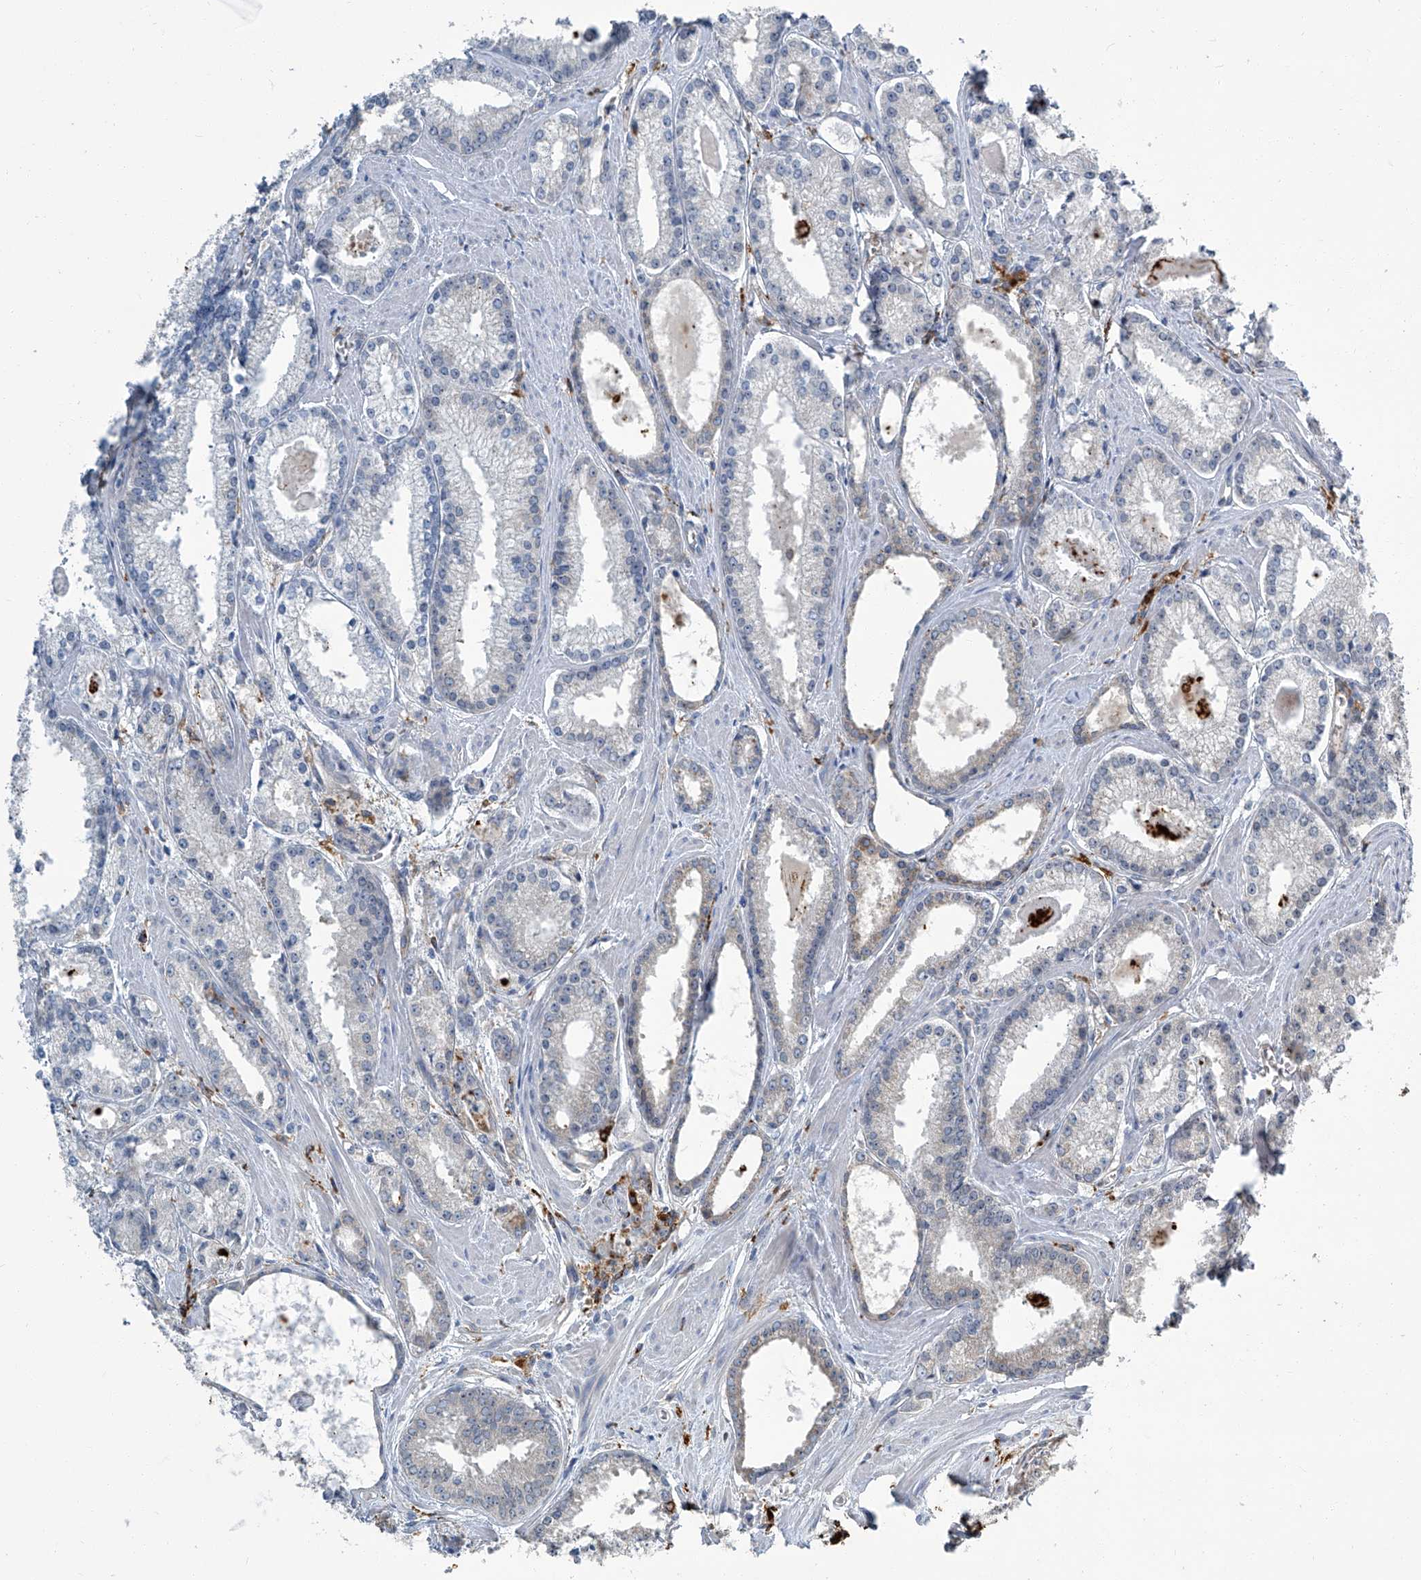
{"staining": {"intensity": "negative", "quantity": "none", "location": "none"}, "tissue": "prostate cancer", "cell_type": "Tumor cells", "image_type": "cancer", "snomed": [{"axis": "morphology", "description": "Adenocarcinoma, Low grade"}, {"axis": "topography", "description": "Prostate"}], "caption": "Immunohistochemical staining of human prostate cancer reveals no significant staining in tumor cells.", "gene": "FAM167A", "patient": {"sex": "male", "age": 54}}